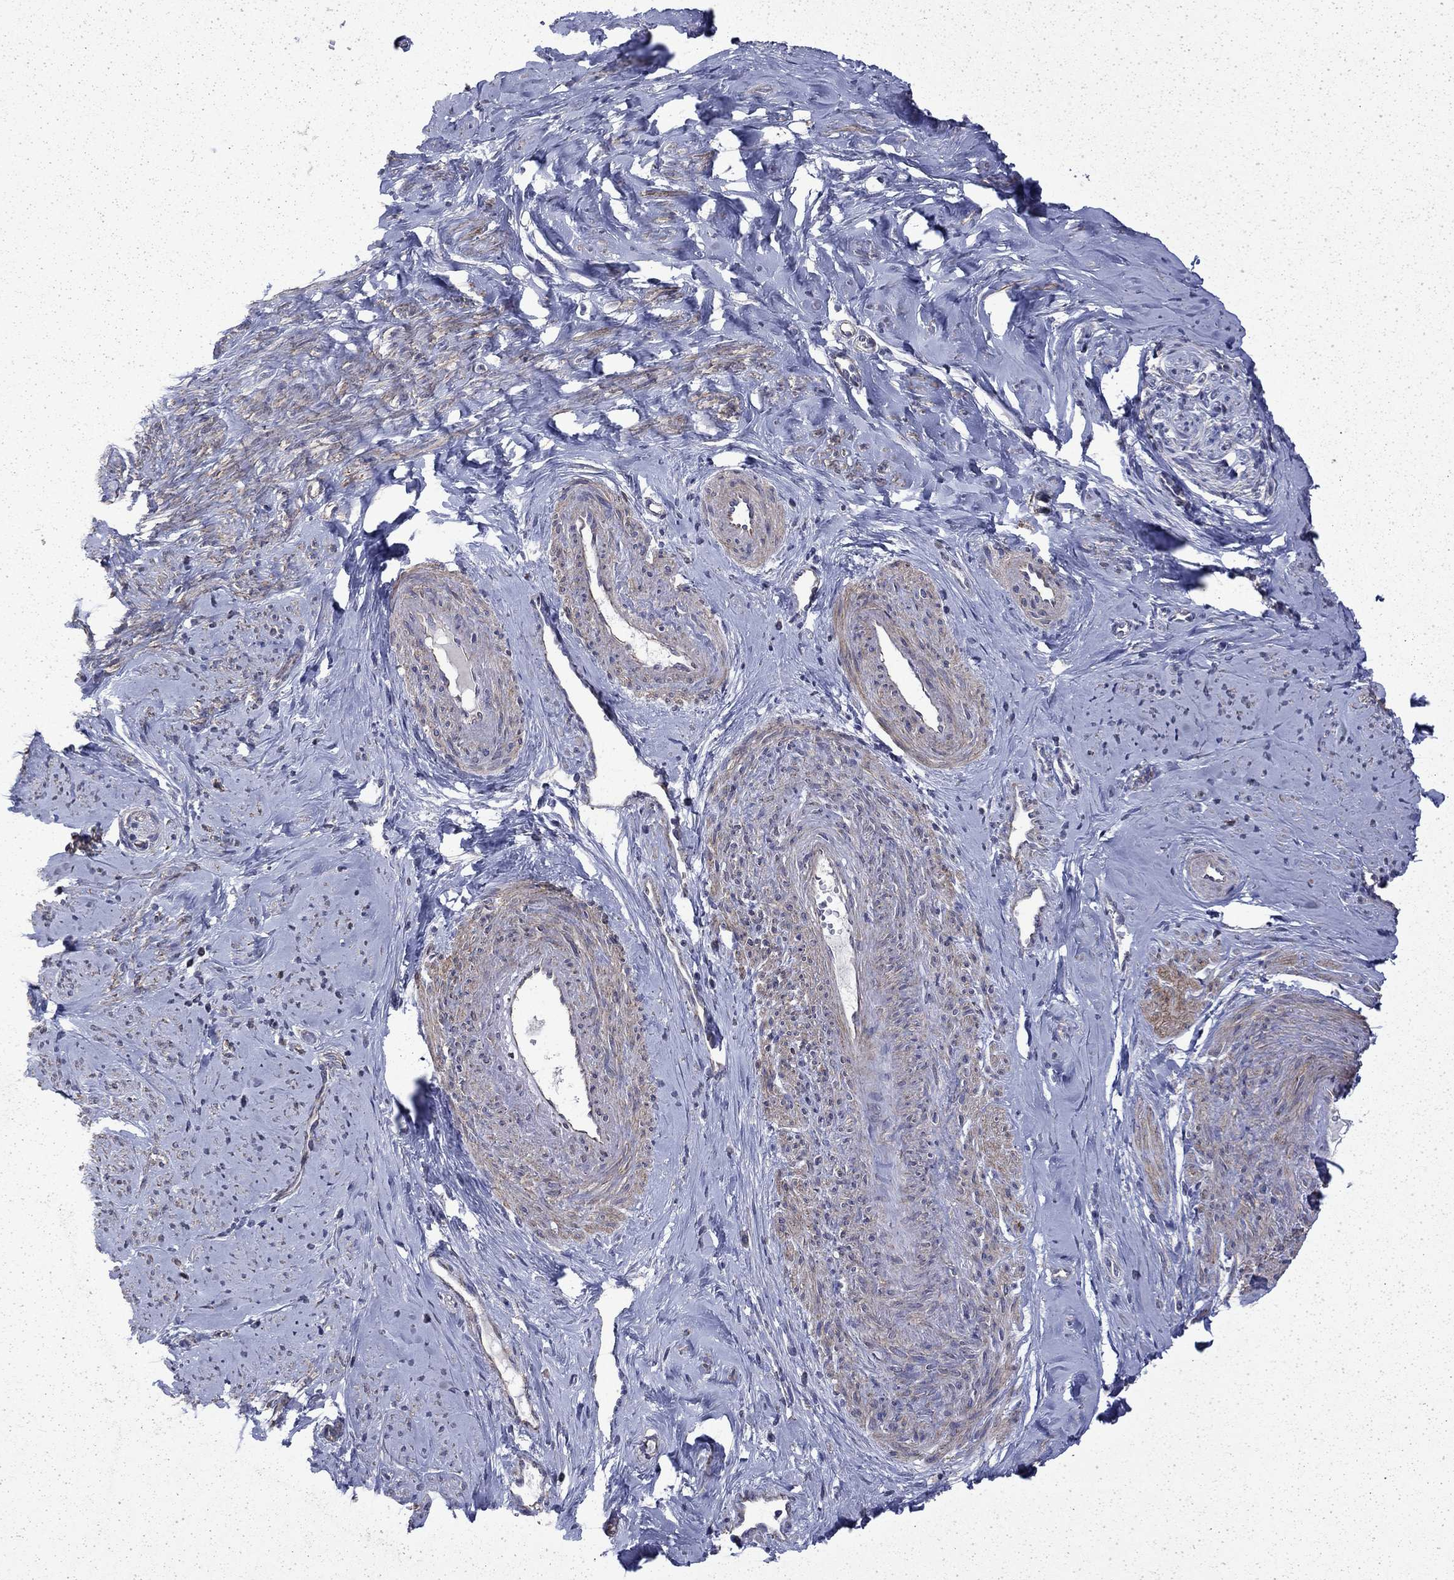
{"staining": {"intensity": "strong", "quantity": "25%-75%", "location": "cytoplasmic/membranous"}, "tissue": "smooth muscle", "cell_type": "Smooth muscle cells", "image_type": "normal", "snomed": [{"axis": "morphology", "description": "Normal tissue, NOS"}, {"axis": "topography", "description": "Smooth muscle"}], "caption": "A micrograph of smooth muscle stained for a protein displays strong cytoplasmic/membranous brown staining in smooth muscle cells. (DAB (3,3'-diaminobenzidine) = brown stain, brightfield microscopy at high magnification).", "gene": "DTNA", "patient": {"sex": "female", "age": 48}}